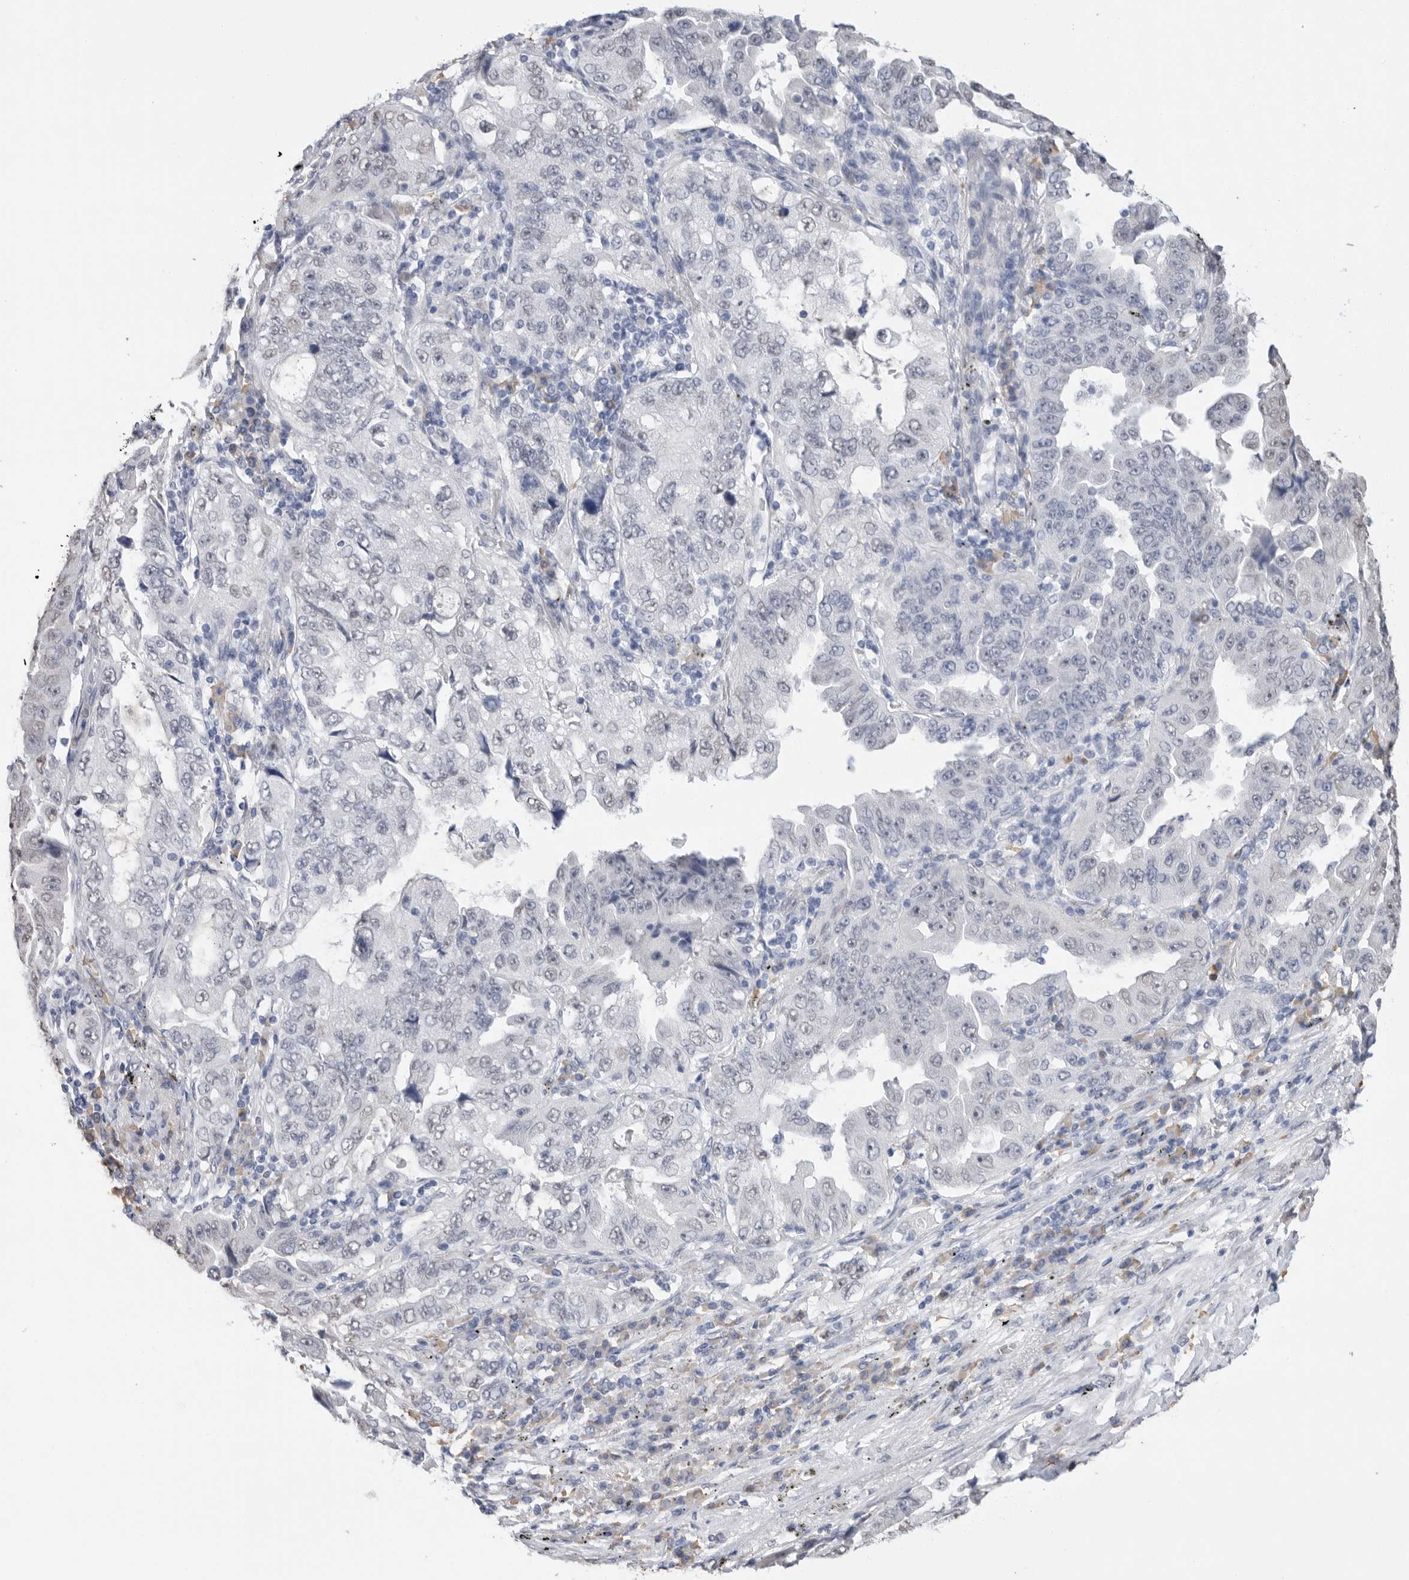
{"staining": {"intensity": "negative", "quantity": "none", "location": "none"}, "tissue": "lung cancer", "cell_type": "Tumor cells", "image_type": "cancer", "snomed": [{"axis": "morphology", "description": "Adenocarcinoma, NOS"}, {"axis": "topography", "description": "Lung"}], "caption": "Immunohistochemistry (IHC) of lung cancer exhibits no expression in tumor cells. The staining was performed using DAB (3,3'-diaminobenzidine) to visualize the protein expression in brown, while the nuclei were stained in blue with hematoxylin (Magnification: 20x).", "gene": "ARHGEF10", "patient": {"sex": "female", "age": 51}}